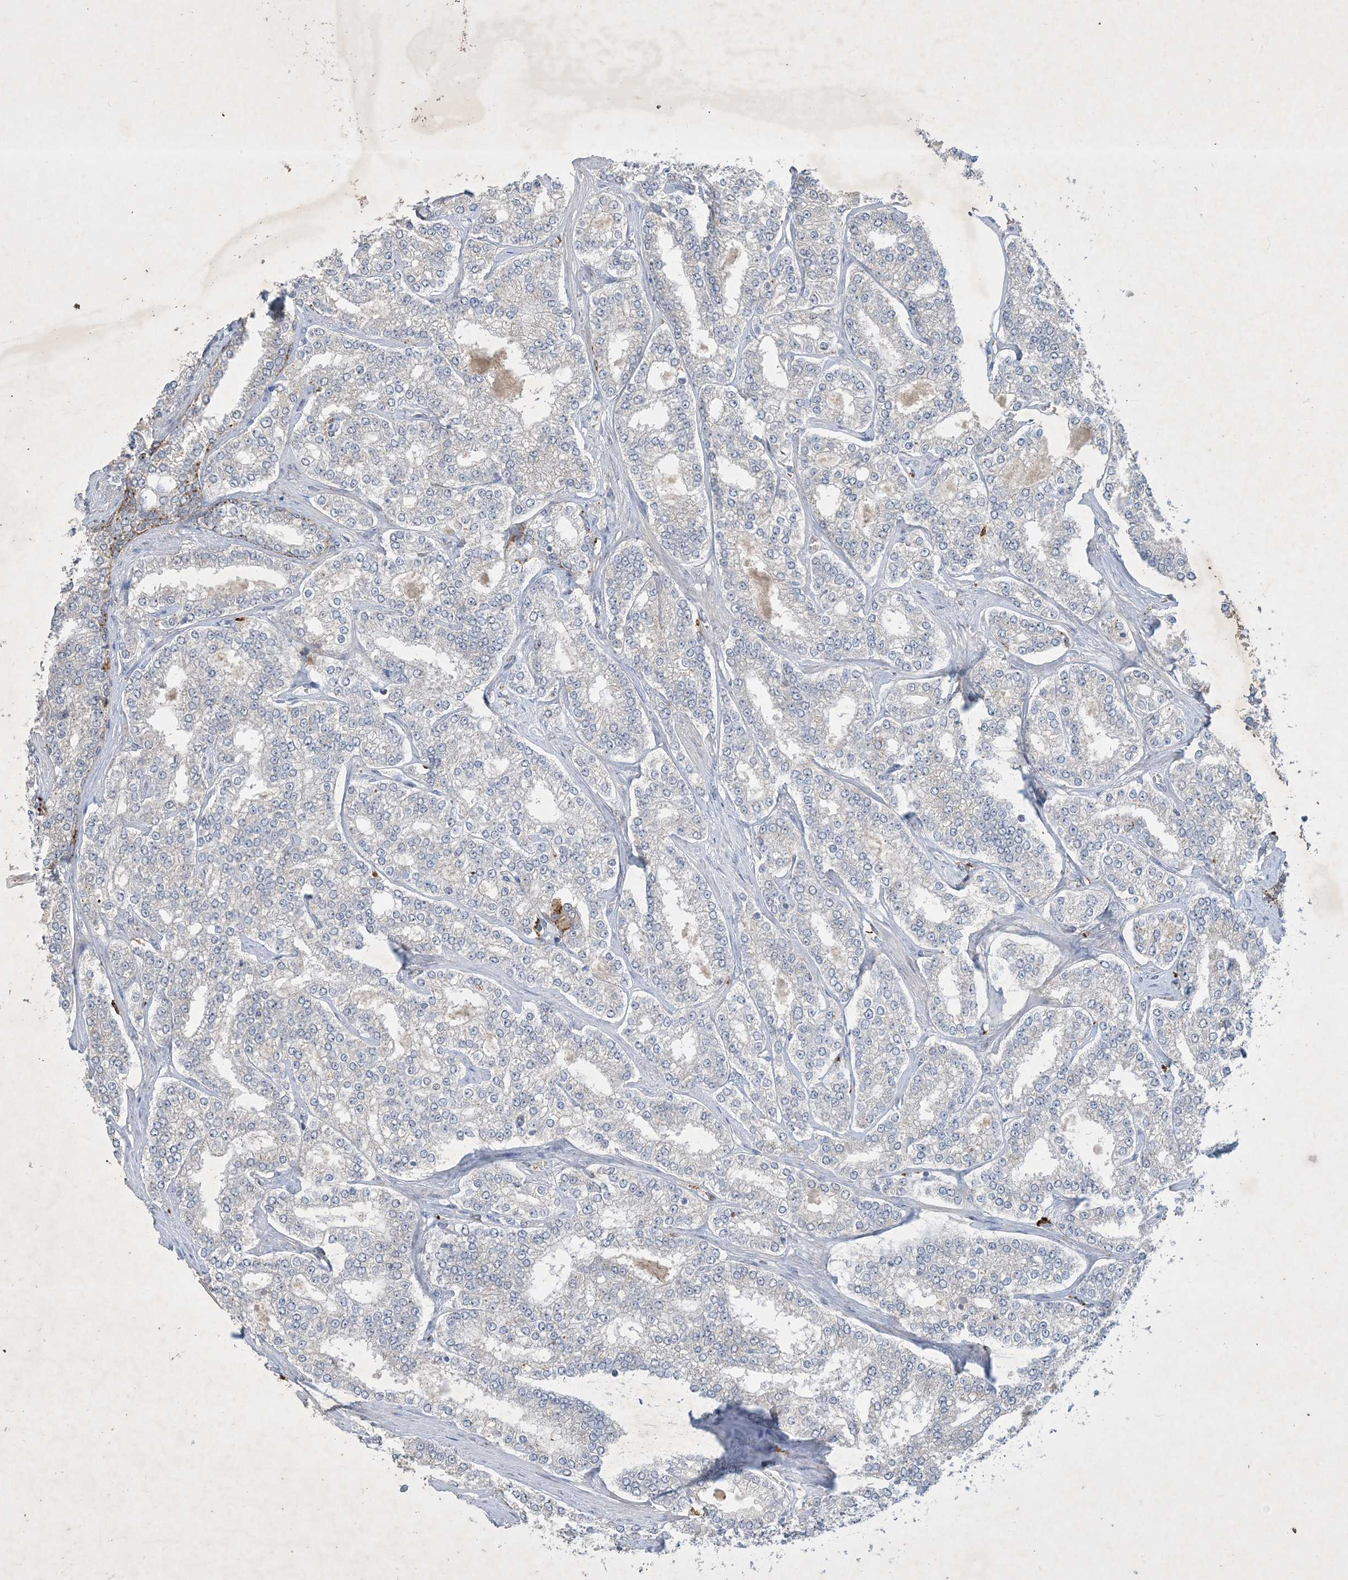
{"staining": {"intensity": "negative", "quantity": "none", "location": "none"}, "tissue": "prostate cancer", "cell_type": "Tumor cells", "image_type": "cancer", "snomed": [{"axis": "morphology", "description": "Normal tissue, NOS"}, {"axis": "morphology", "description": "Adenocarcinoma, High grade"}, {"axis": "topography", "description": "Prostate"}], "caption": "Tumor cells are negative for protein expression in human prostate cancer (high-grade adenocarcinoma).", "gene": "MRPS18A", "patient": {"sex": "male", "age": 83}}